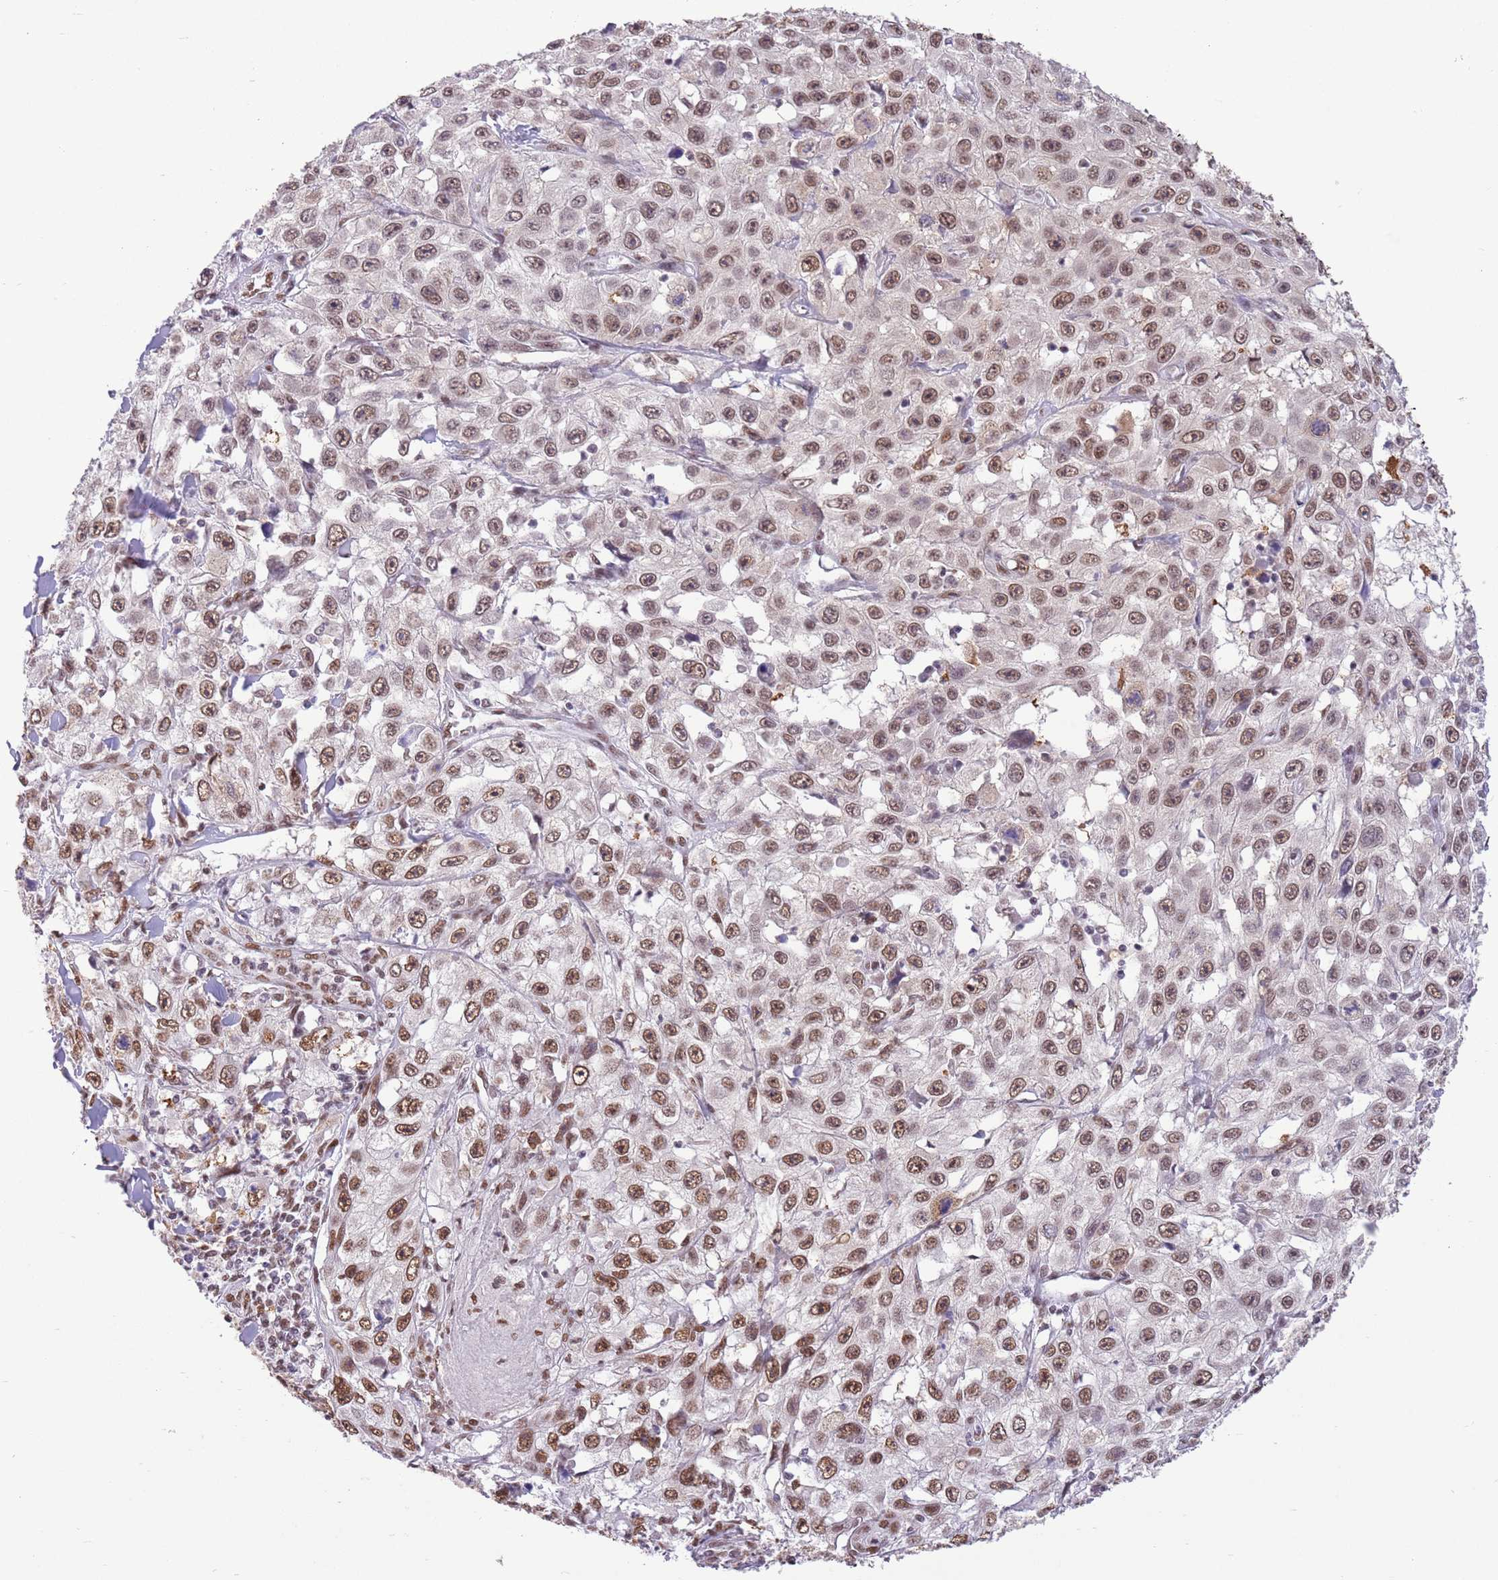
{"staining": {"intensity": "moderate", "quantity": ">75%", "location": "nuclear"}, "tissue": "skin cancer", "cell_type": "Tumor cells", "image_type": "cancer", "snomed": [{"axis": "morphology", "description": "Squamous cell carcinoma, NOS"}, {"axis": "topography", "description": "Skin"}], "caption": "The micrograph exhibits staining of skin cancer, revealing moderate nuclear protein expression (brown color) within tumor cells. (Brightfield microscopy of DAB IHC at high magnification).", "gene": "TRIM32", "patient": {"sex": "male", "age": 82}}